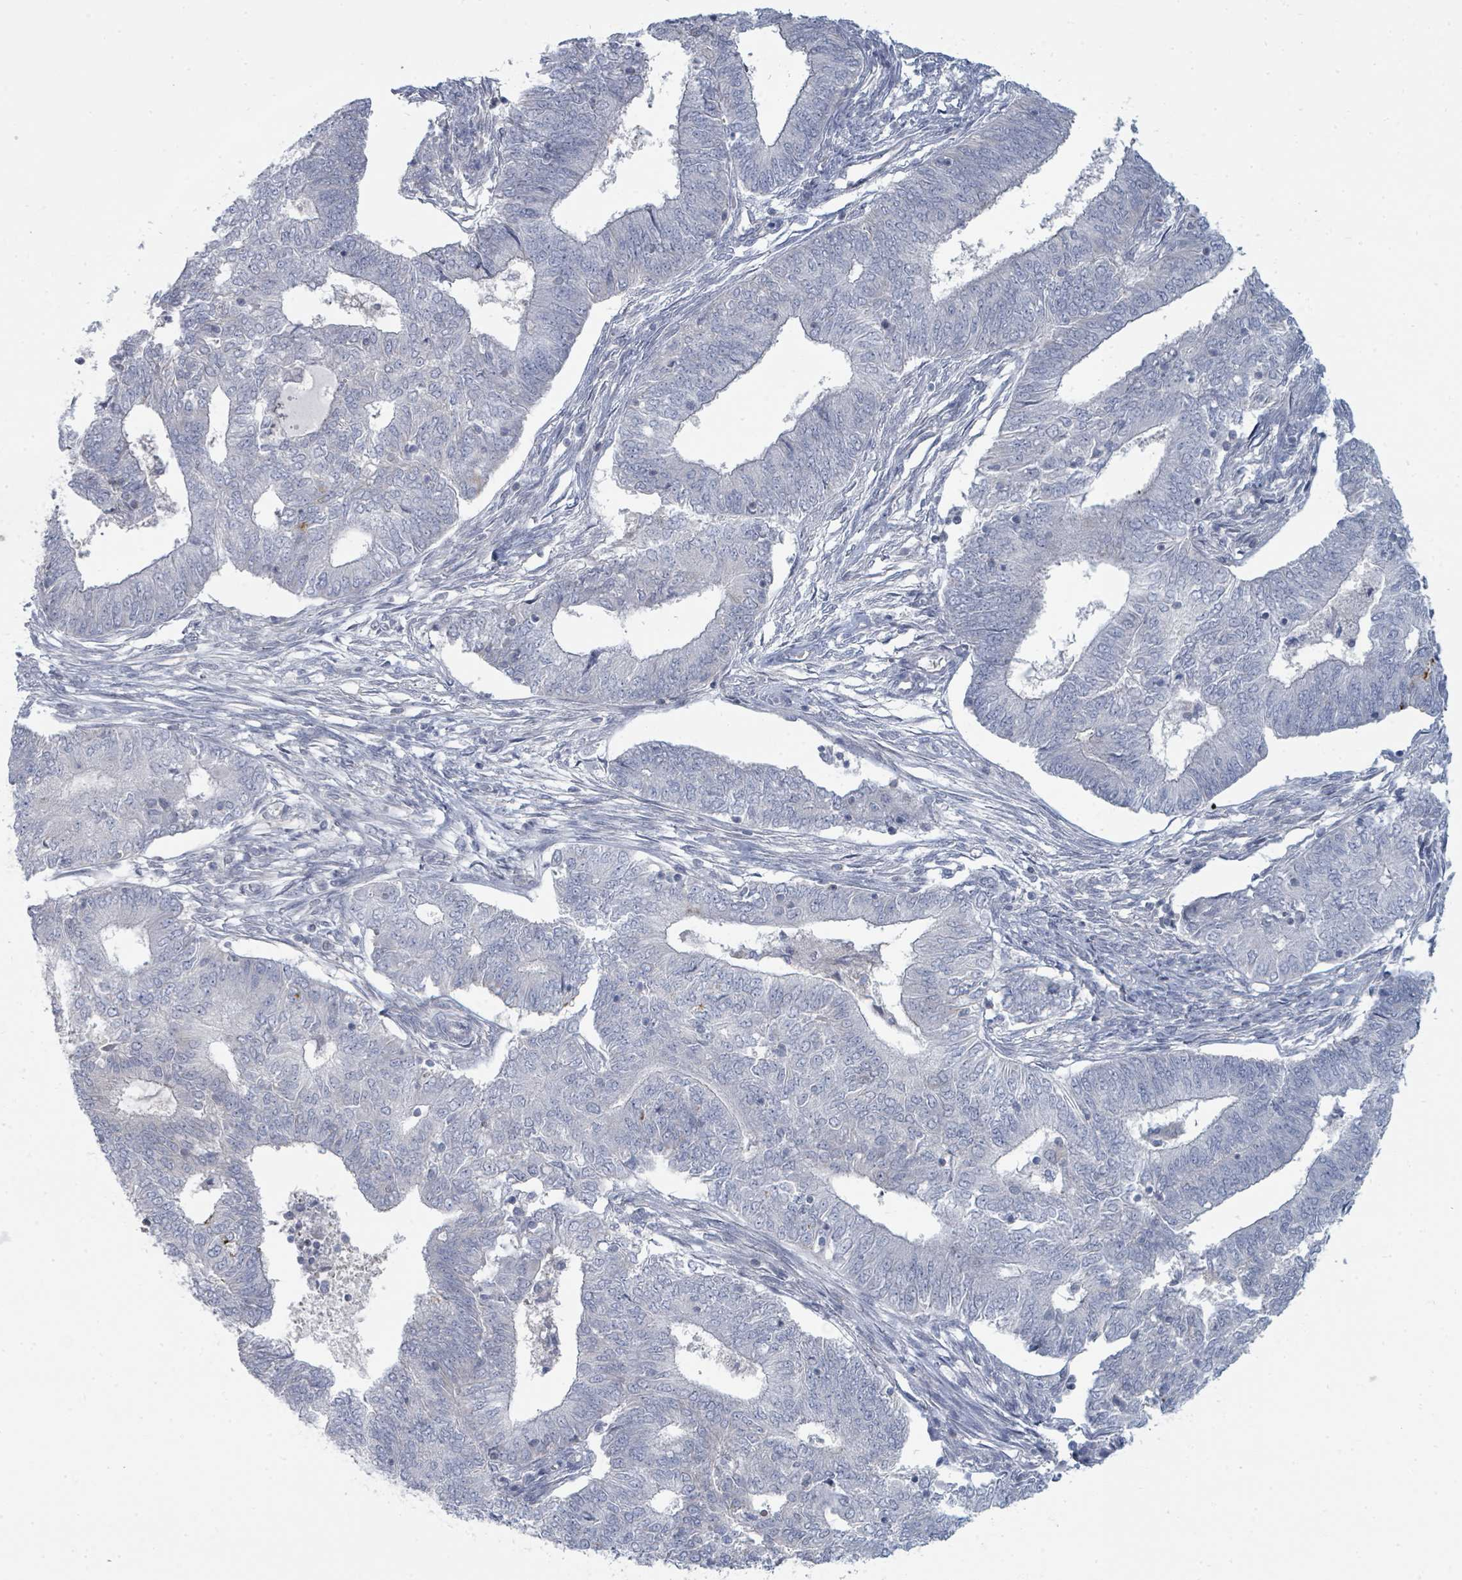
{"staining": {"intensity": "negative", "quantity": "none", "location": "none"}, "tissue": "endometrial cancer", "cell_type": "Tumor cells", "image_type": "cancer", "snomed": [{"axis": "morphology", "description": "Adenocarcinoma, NOS"}, {"axis": "topography", "description": "Endometrium"}], "caption": "Tumor cells show no significant staining in endometrial cancer (adenocarcinoma).", "gene": "SLC25A45", "patient": {"sex": "female", "age": 62}}